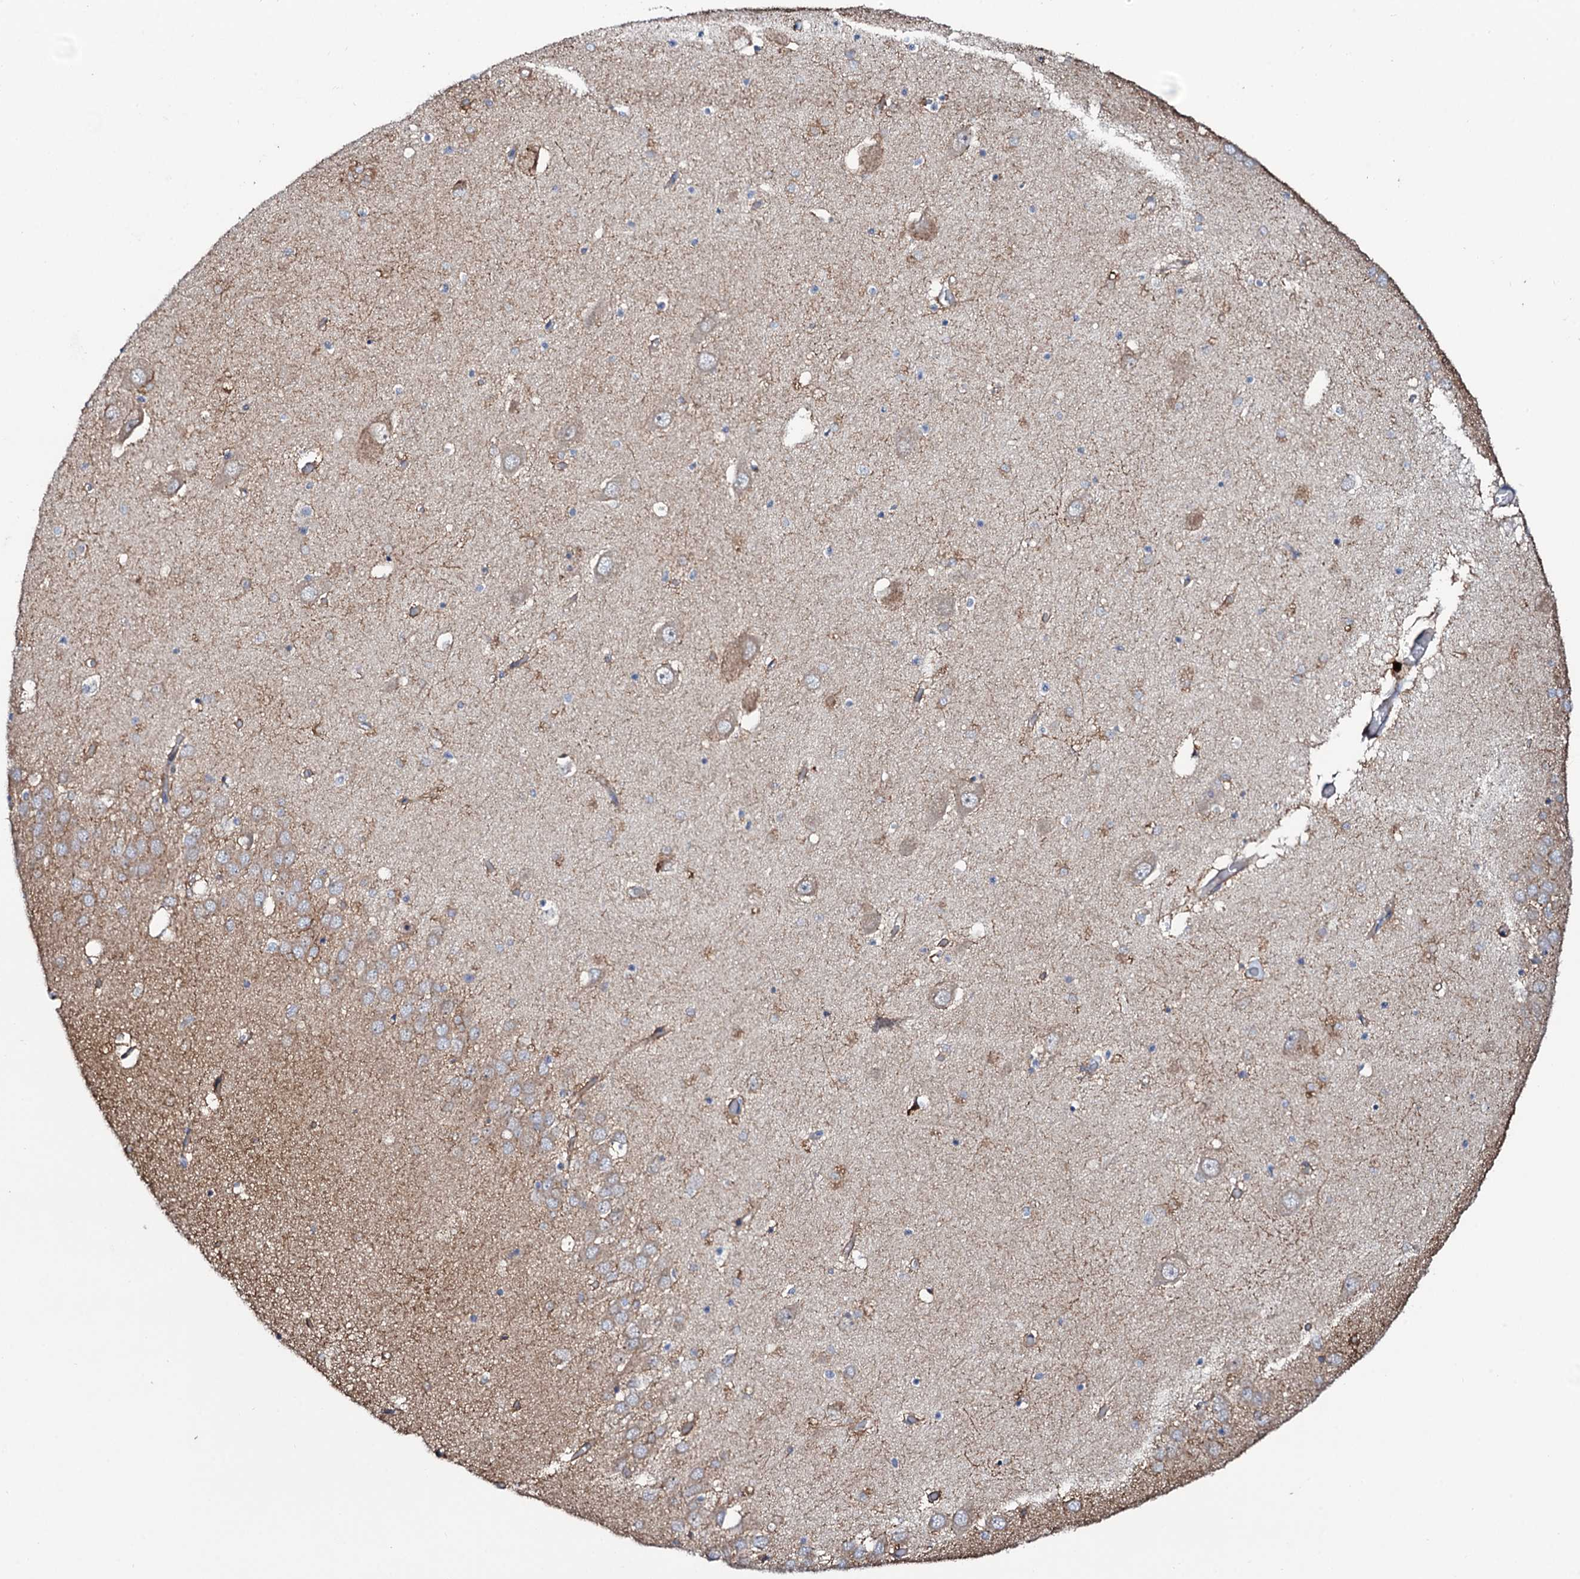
{"staining": {"intensity": "weak", "quantity": "<25%", "location": "cytoplasmic/membranous"}, "tissue": "hippocampus", "cell_type": "Glial cells", "image_type": "normal", "snomed": [{"axis": "morphology", "description": "Normal tissue, NOS"}, {"axis": "topography", "description": "Hippocampus"}], "caption": "Glial cells are negative for protein expression in normal human hippocampus. Brightfield microscopy of IHC stained with DAB (3,3'-diaminobenzidine) (brown) and hematoxylin (blue), captured at high magnification.", "gene": "COG6", "patient": {"sex": "male", "age": 70}}